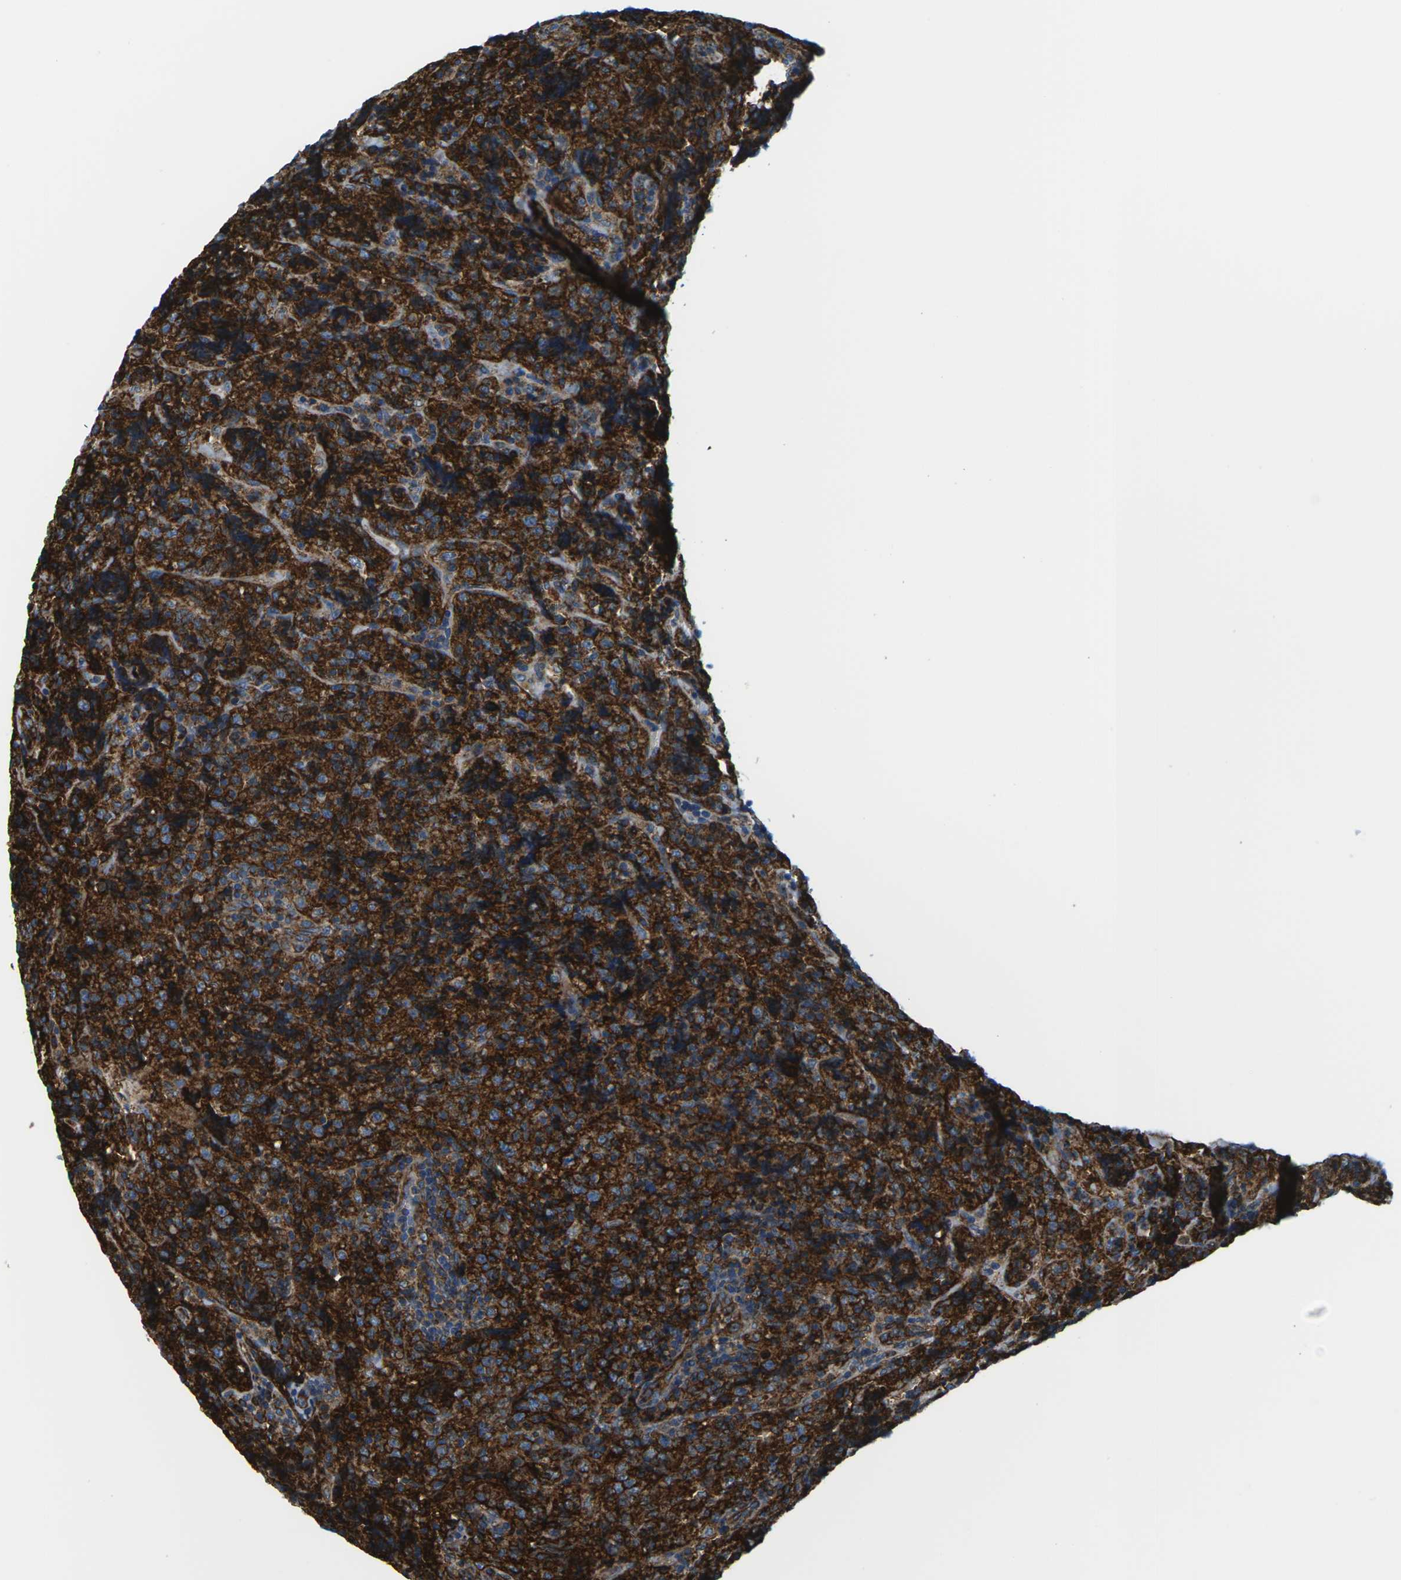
{"staining": {"intensity": "strong", "quantity": ">75%", "location": "cytoplasmic/membranous,nuclear"}, "tissue": "lymphoma", "cell_type": "Tumor cells", "image_type": "cancer", "snomed": [{"axis": "morphology", "description": "Malignant lymphoma, non-Hodgkin's type, High grade"}, {"axis": "topography", "description": "Tonsil"}], "caption": "Tumor cells display high levels of strong cytoplasmic/membranous and nuclear staining in about >75% of cells in human malignant lymphoma, non-Hodgkin's type (high-grade). The protein is stained brown, and the nuclei are stained in blue (DAB IHC with brightfield microscopy, high magnification).", "gene": "SOCS4", "patient": {"sex": "female", "age": 36}}